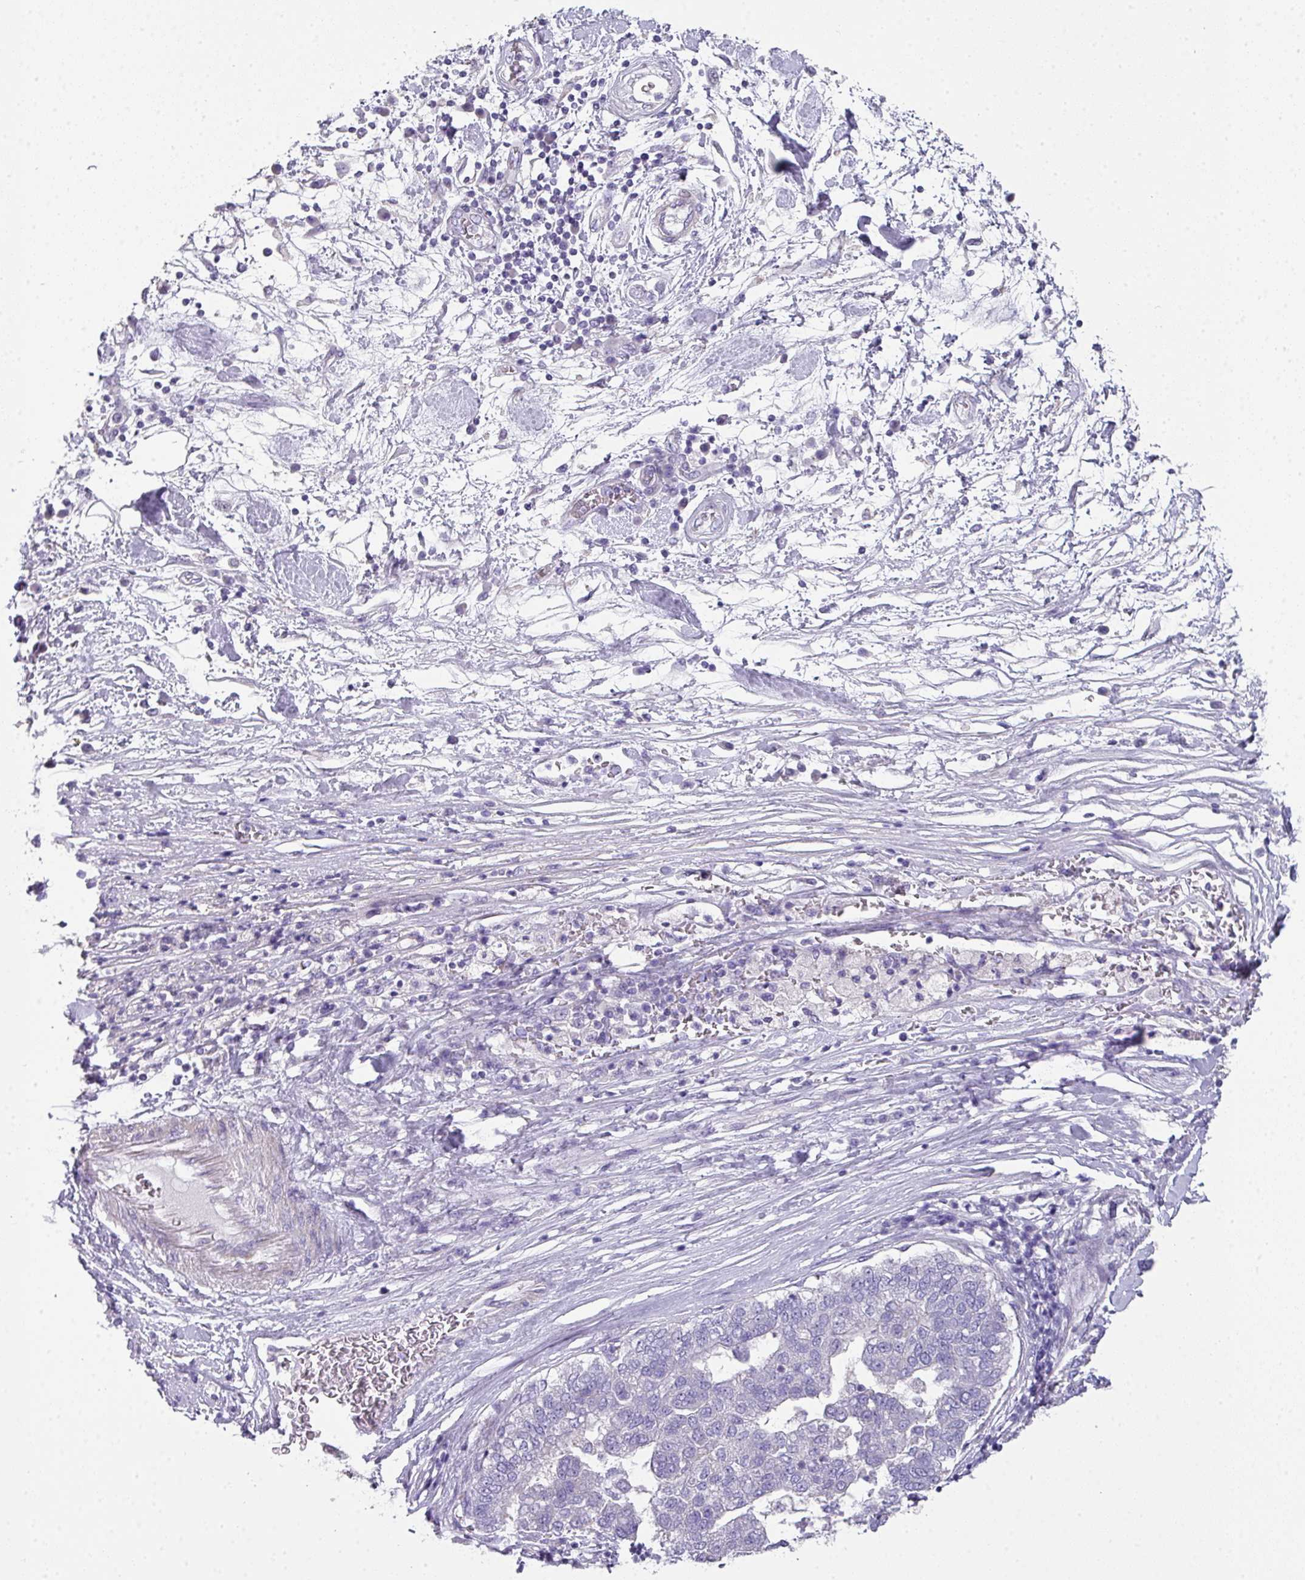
{"staining": {"intensity": "negative", "quantity": "none", "location": "none"}, "tissue": "pancreatic cancer", "cell_type": "Tumor cells", "image_type": "cancer", "snomed": [{"axis": "morphology", "description": "Adenocarcinoma, NOS"}, {"axis": "topography", "description": "Pancreas"}], "caption": "DAB immunohistochemical staining of pancreatic cancer (adenocarcinoma) shows no significant positivity in tumor cells.", "gene": "GLI4", "patient": {"sex": "female", "age": 61}}